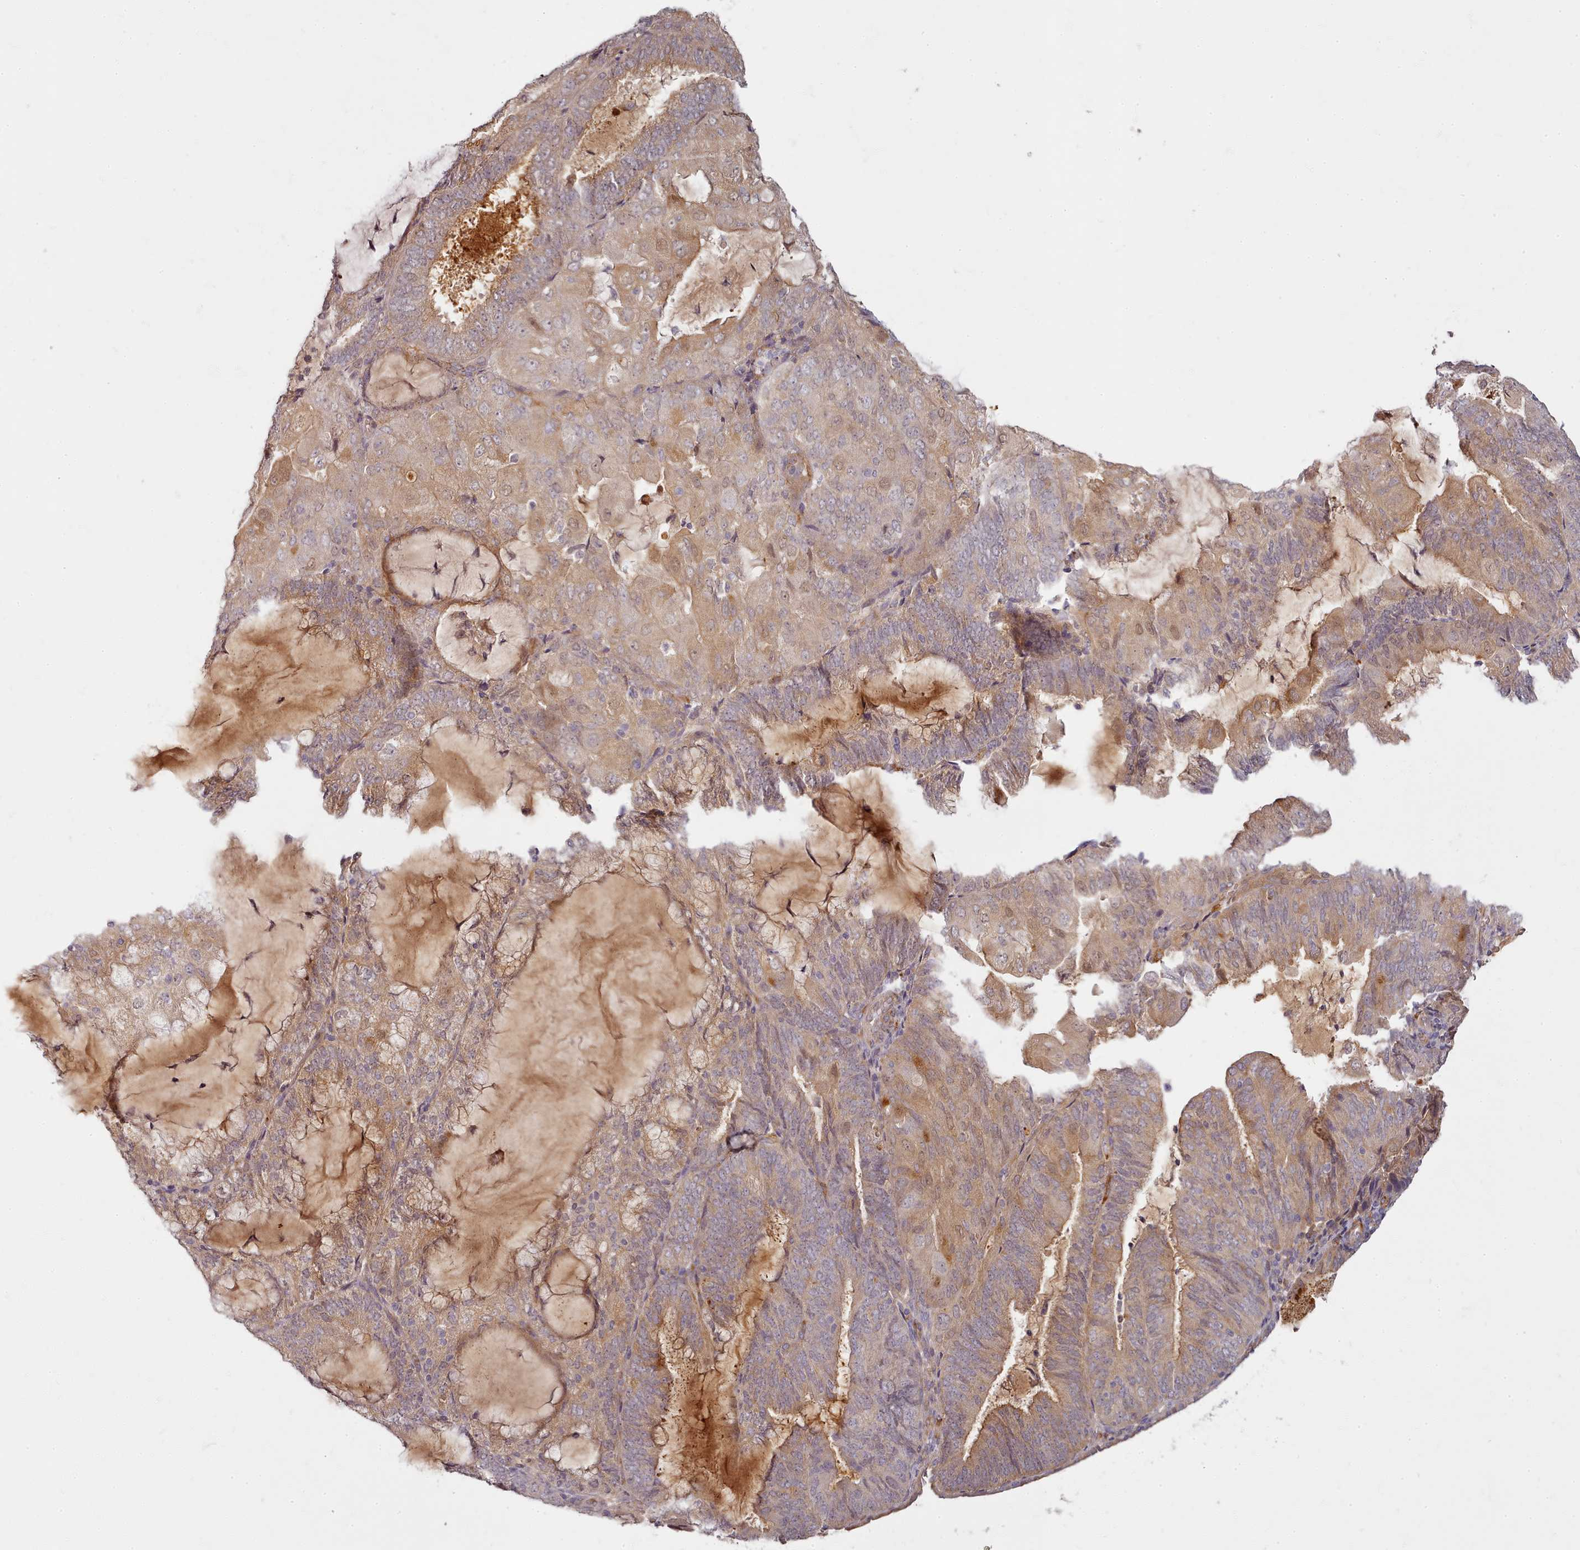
{"staining": {"intensity": "moderate", "quantity": "25%-75%", "location": "cytoplasmic/membranous,nuclear"}, "tissue": "endometrial cancer", "cell_type": "Tumor cells", "image_type": "cancer", "snomed": [{"axis": "morphology", "description": "Adenocarcinoma, NOS"}, {"axis": "topography", "description": "Endometrium"}], "caption": "Human endometrial cancer (adenocarcinoma) stained with a protein marker shows moderate staining in tumor cells.", "gene": "C1QTNF5", "patient": {"sex": "female", "age": 81}}